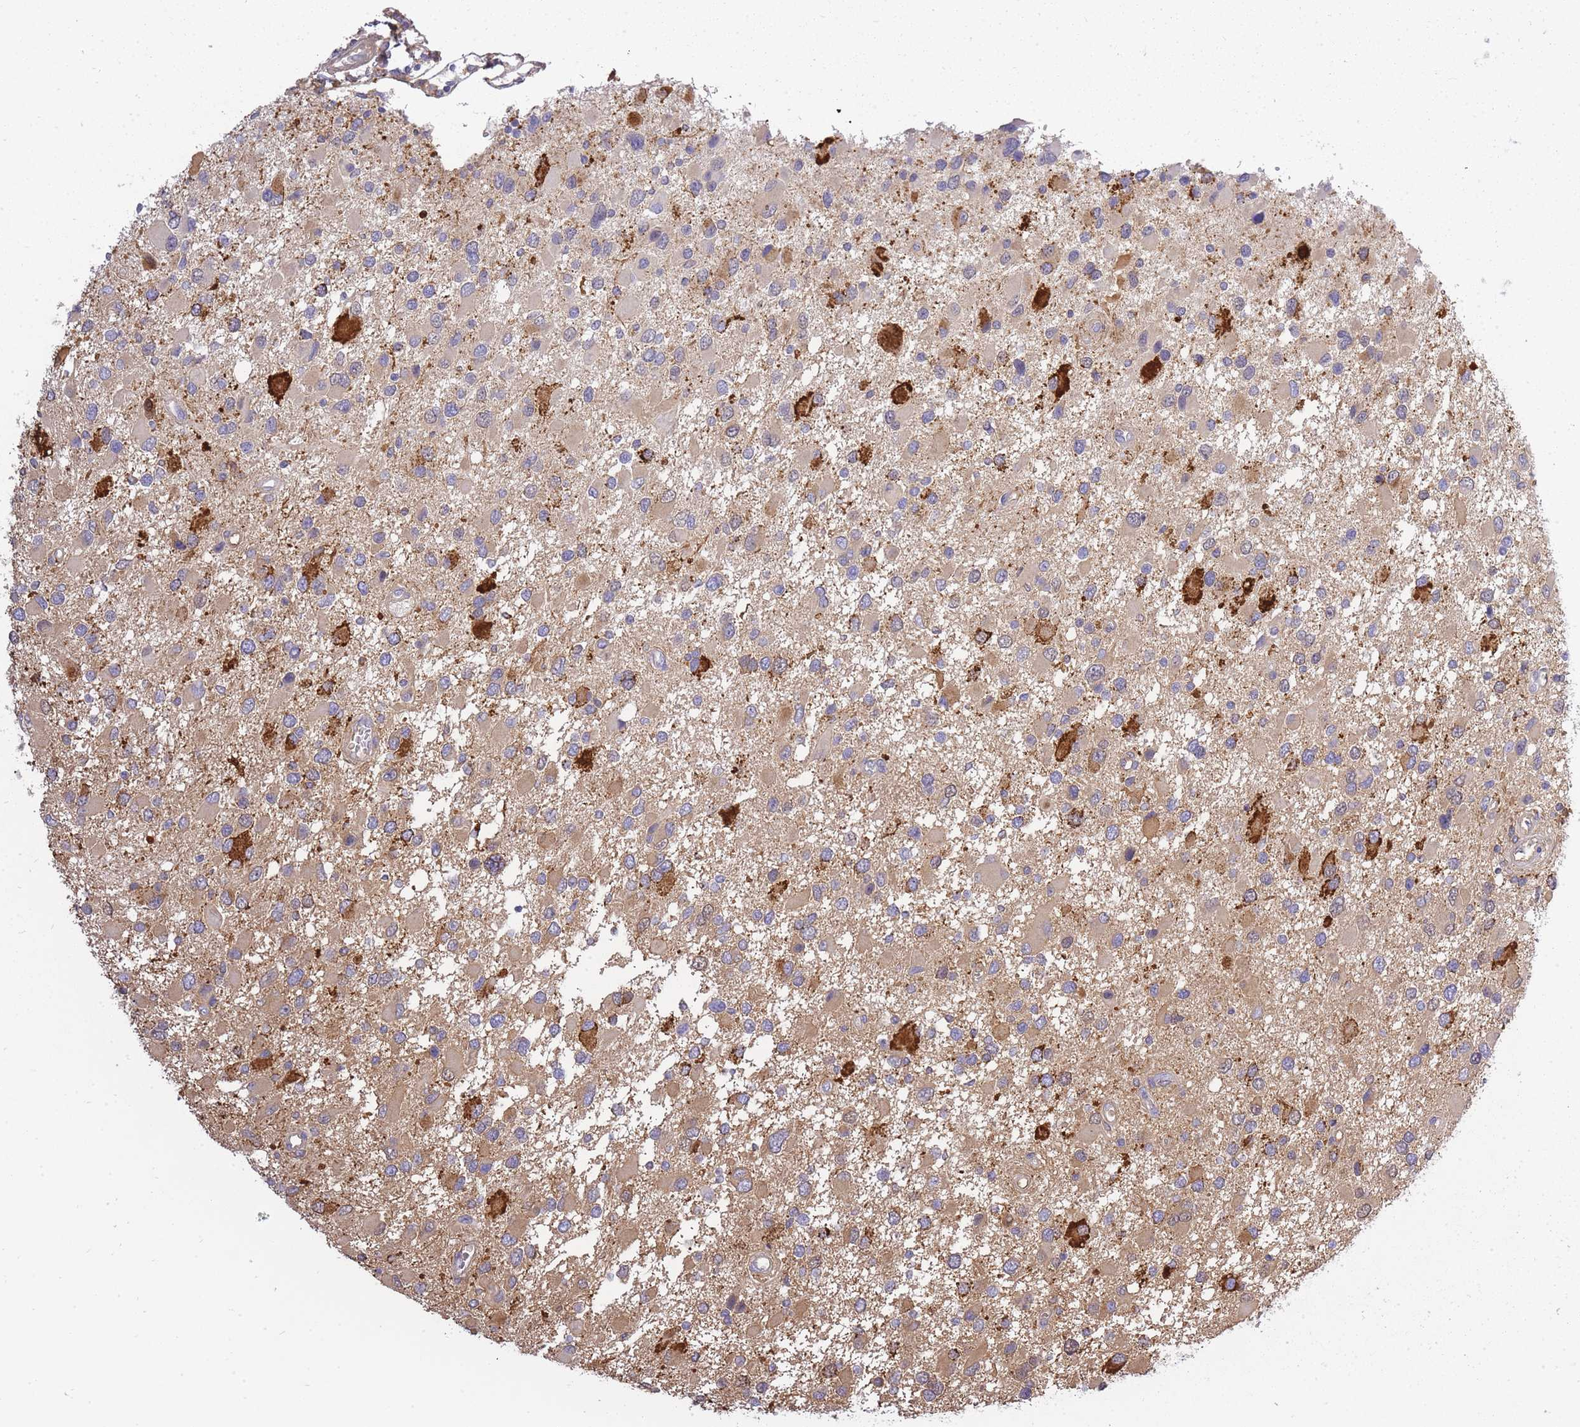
{"staining": {"intensity": "weak", "quantity": "25%-75%", "location": "cytoplasmic/membranous"}, "tissue": "glioma", "cell_type": "Tumor cells", "image_type": "cancer", "snomed": [{"axis": "morphology", "description": "Glioma, malignant, High grade"}, {"axis": "topography", "description": "Brain"}], "caption": "A micrograph of glioma stained for a protein shows weak cytoplasmic/membranous brown staining in tumor cells.", "gene": "IGKV1D-42", "patient": {"sex": "male", "age": 53}}